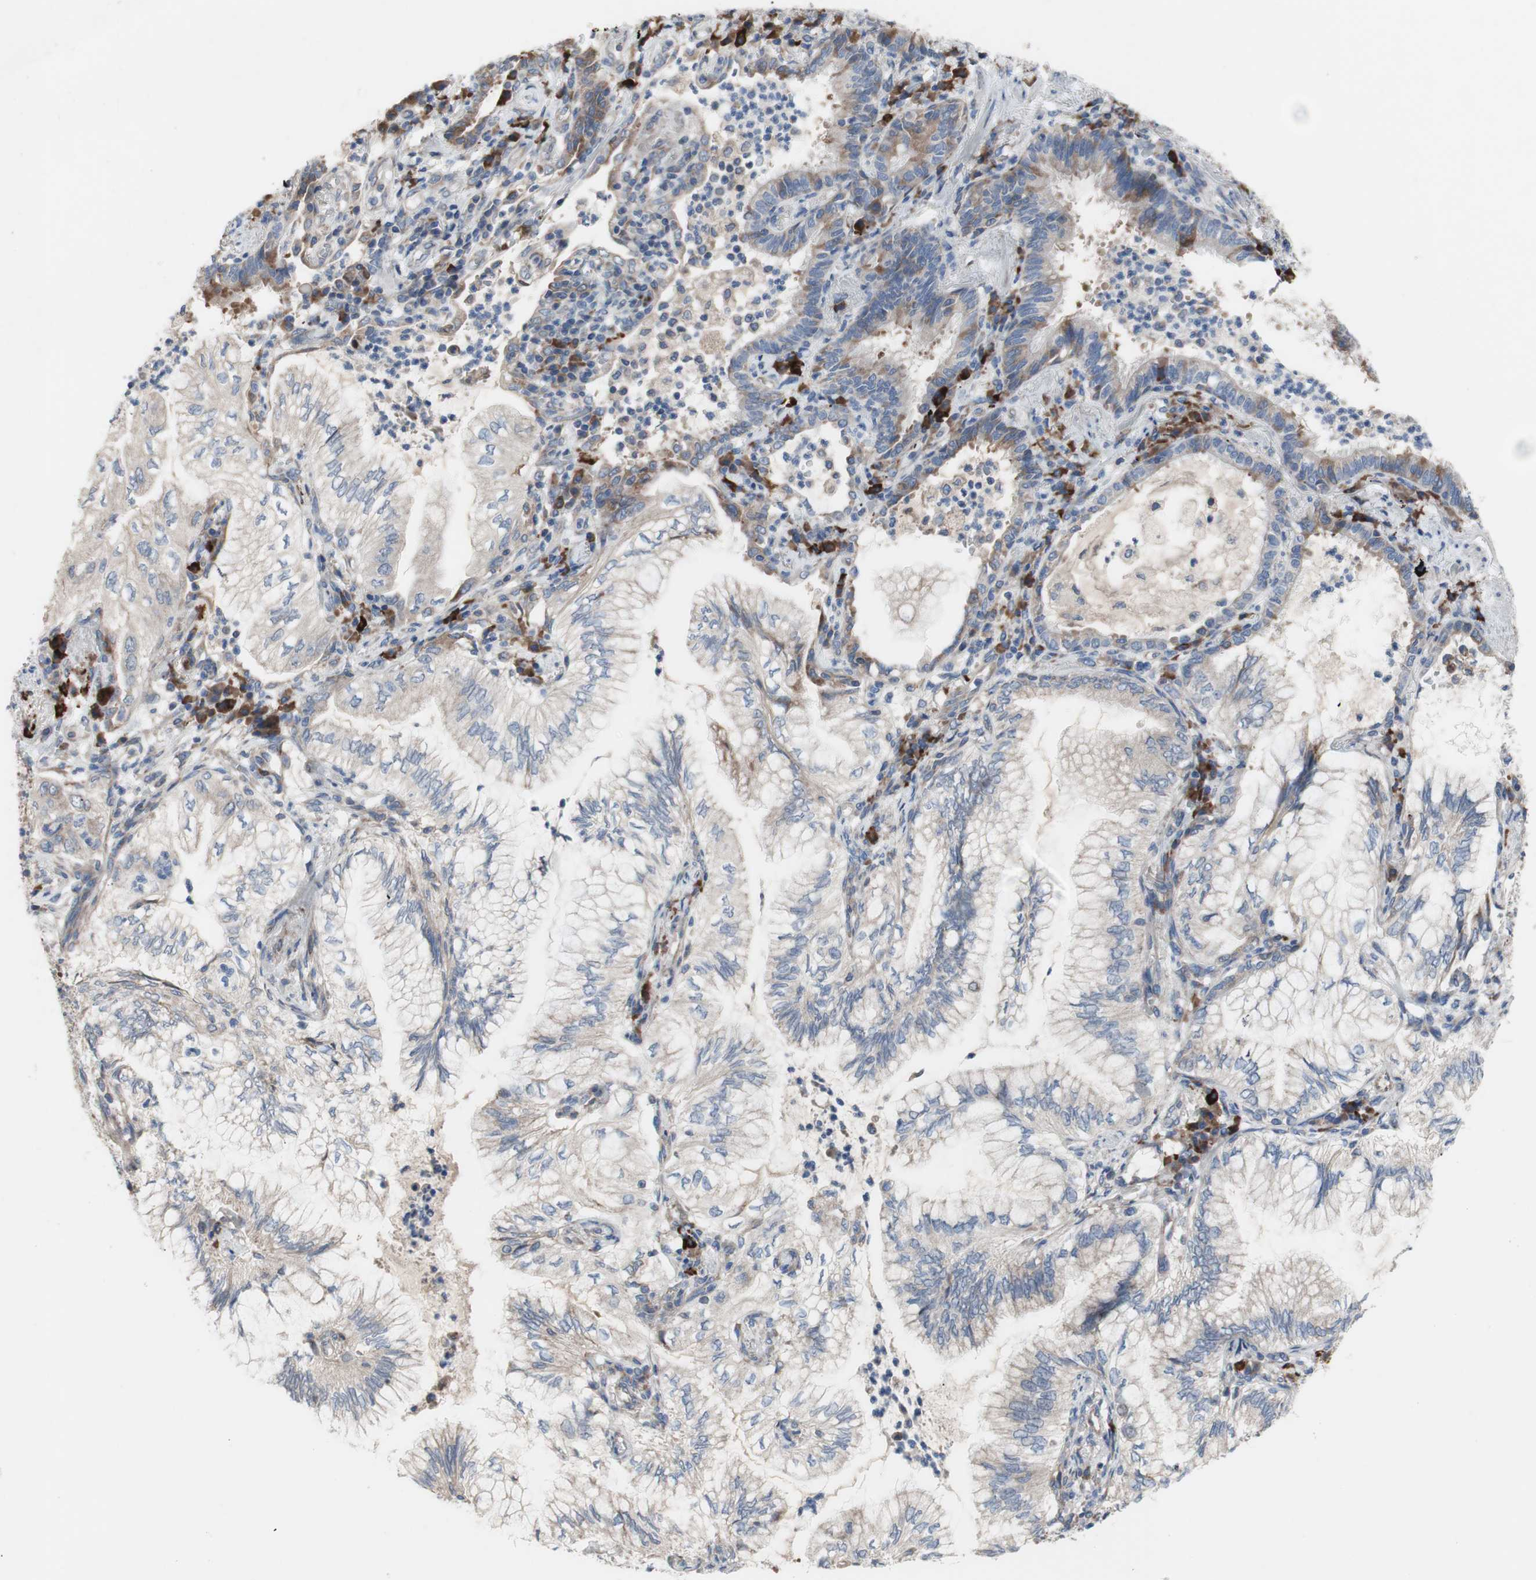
{"staining": {"intensity": "weak", "quantity": "25%-75%", "location": "cytoplasmic/membranous"}, "tissue": "lung cancer", "cell_type": "Tumor cells", "image_type": "cancer", "snomed": [{"axis": "morphology", "description": "Normal tissue, NOS"}, {"axis": "morphology", "description": "Adenocarcinoma, NOS"}, {"axis": "topography", "description": "Bronchus"}, {"axis": "topography", "description": "Lung"}], "caption": "This is an image of immunohistochemistry staining of lung cancer (adenocarcinoma), which shows weak positivity in the cytoplasmic/membranous of tumor cells.", "gene": "TTC14", "patient": {"sex": "female", "age": 70}}